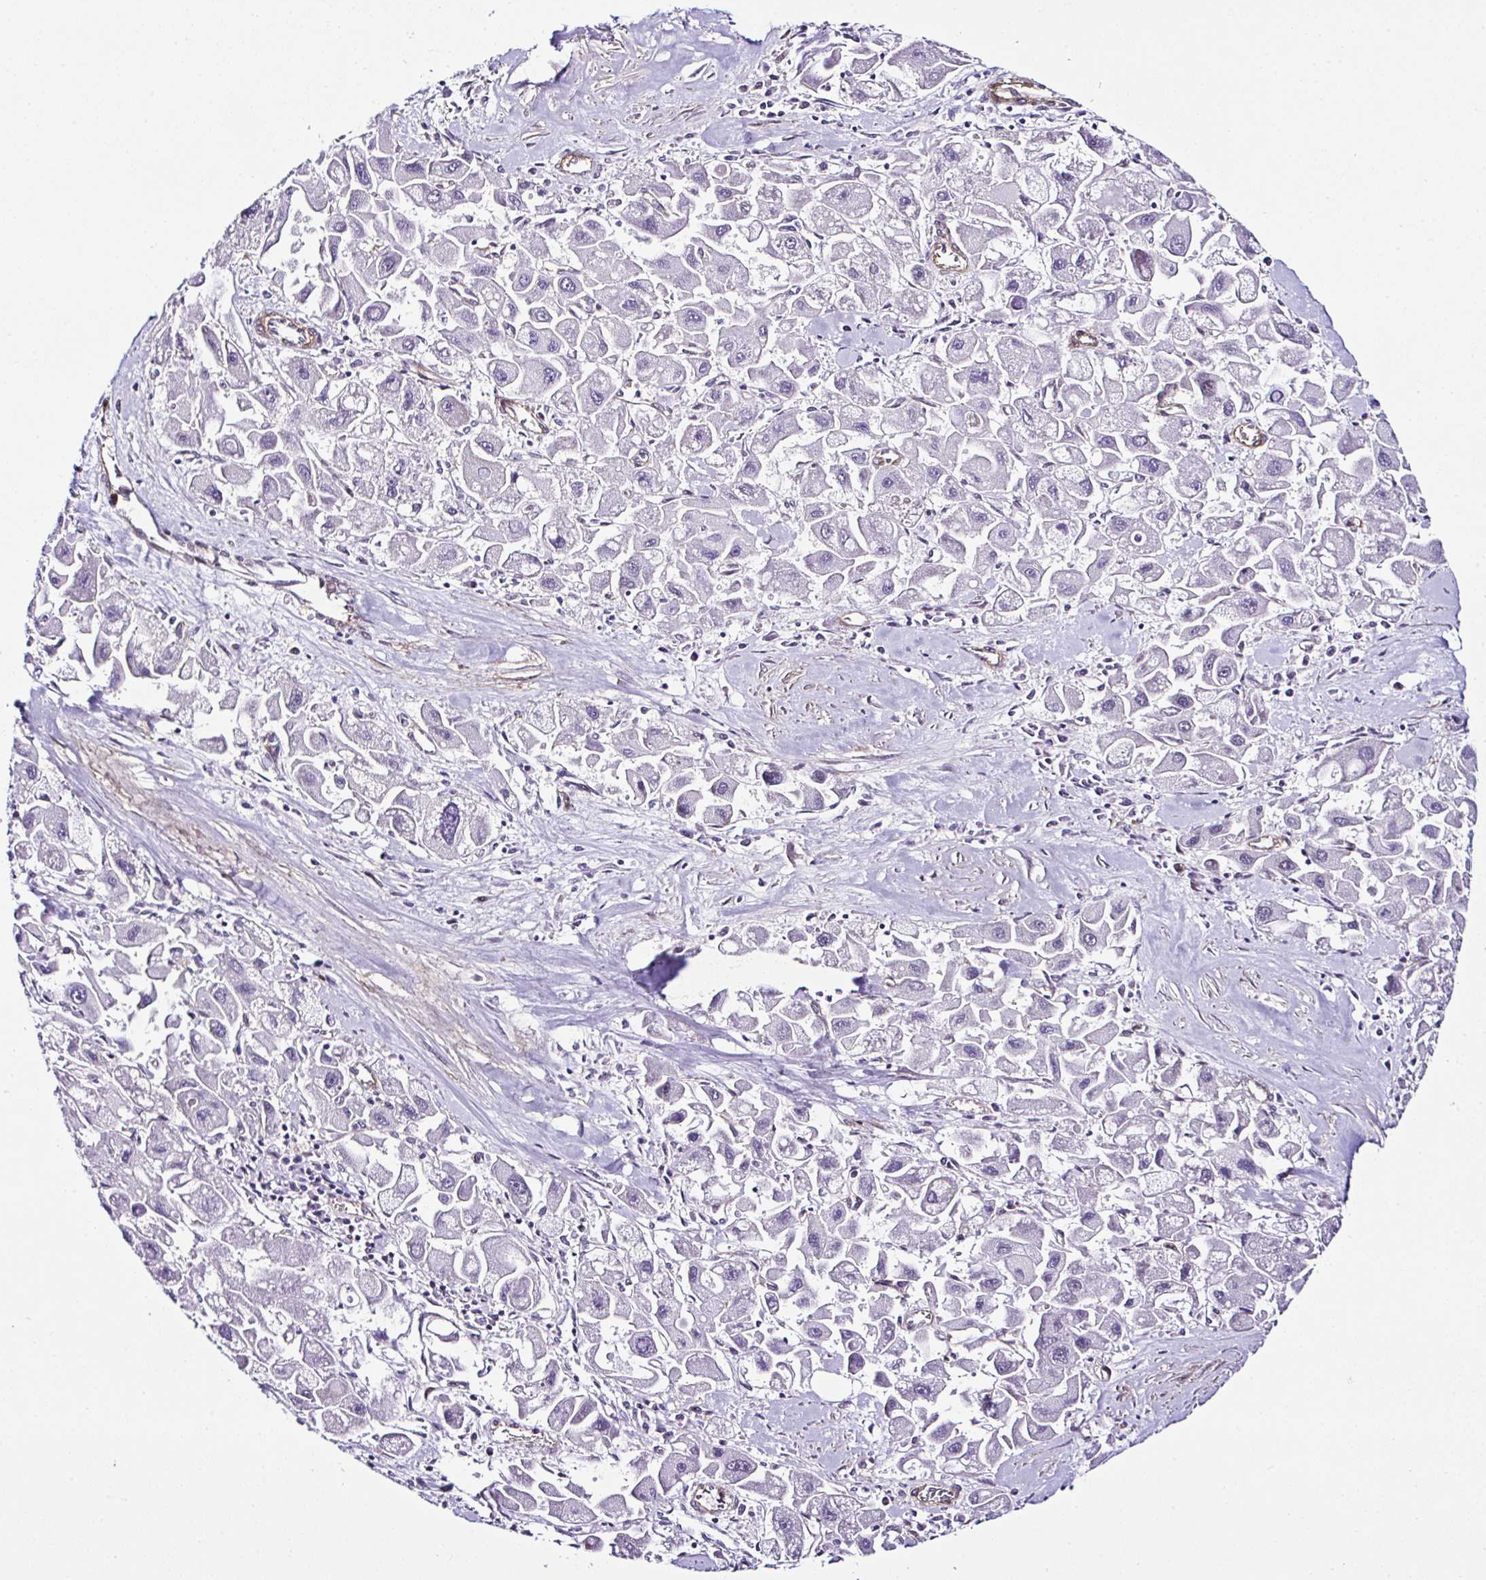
{"staining": {"intensity": "negative", "quantity": "none", "location": "none"}, "tissue": "liver cancer", "cell_type": "Tumor cells", "image_type": "cancer", "snomed": [{"axis": "morphology", "description": "Carcinoma, Hepatocellular, NOS"}, {"axis": "topography", "description": "Liver"}], "caption": "IHC photomicrograph of neoplastic tissue: human liver cancer (hepatocellular carcinoma) stained with DAB (3,3'-diaminobenzidine) displays no significant protein positivity in tumor cells. (IHC, brightfield microscopy, high magnification).", "gene": "FBXO34", "patient": {"sex": "male", "age": 24}}